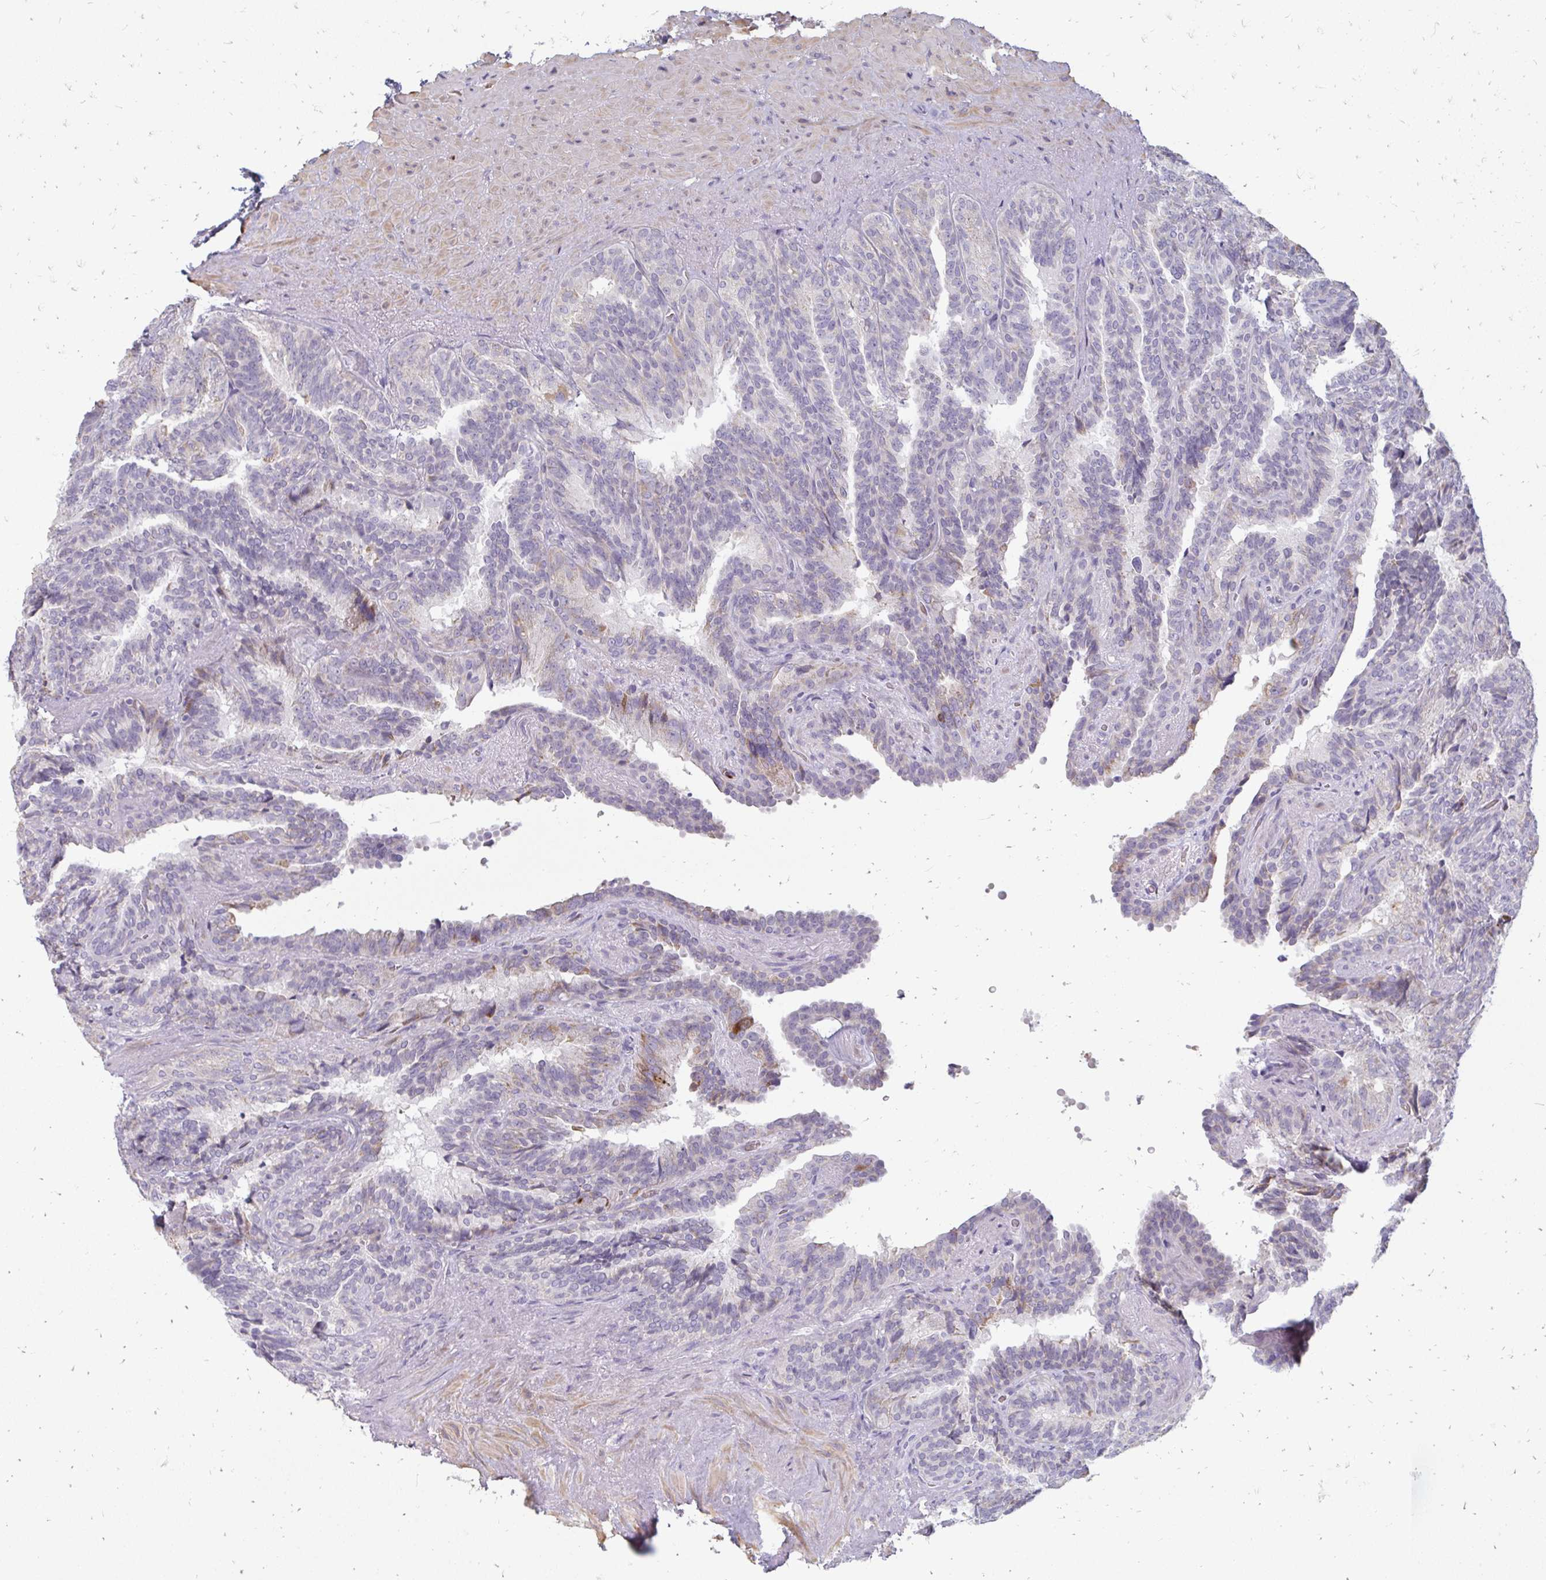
{"staining": {"intensity": "negative", "quantity": "none", "location": "none"}, "tissue": "seminal vesicle", "cell_type": "Glandular cells", "image_type": "normal", "snomed": [{"axis": "morphology", "description": "Normal tissue, NOS"}, {"axis": "topography", "description": "Seminal veicle"}], "caption": "DAB (3,3'-diaminobenzidine) immunohistochemical staining of benign human seminal vesicle demonstrates no significant positivity in glandular cells. (DAB IHC with hematoxylin counter stain).", "gene": "RAB33A", "patient": {"sex": "male", "age": 60}}